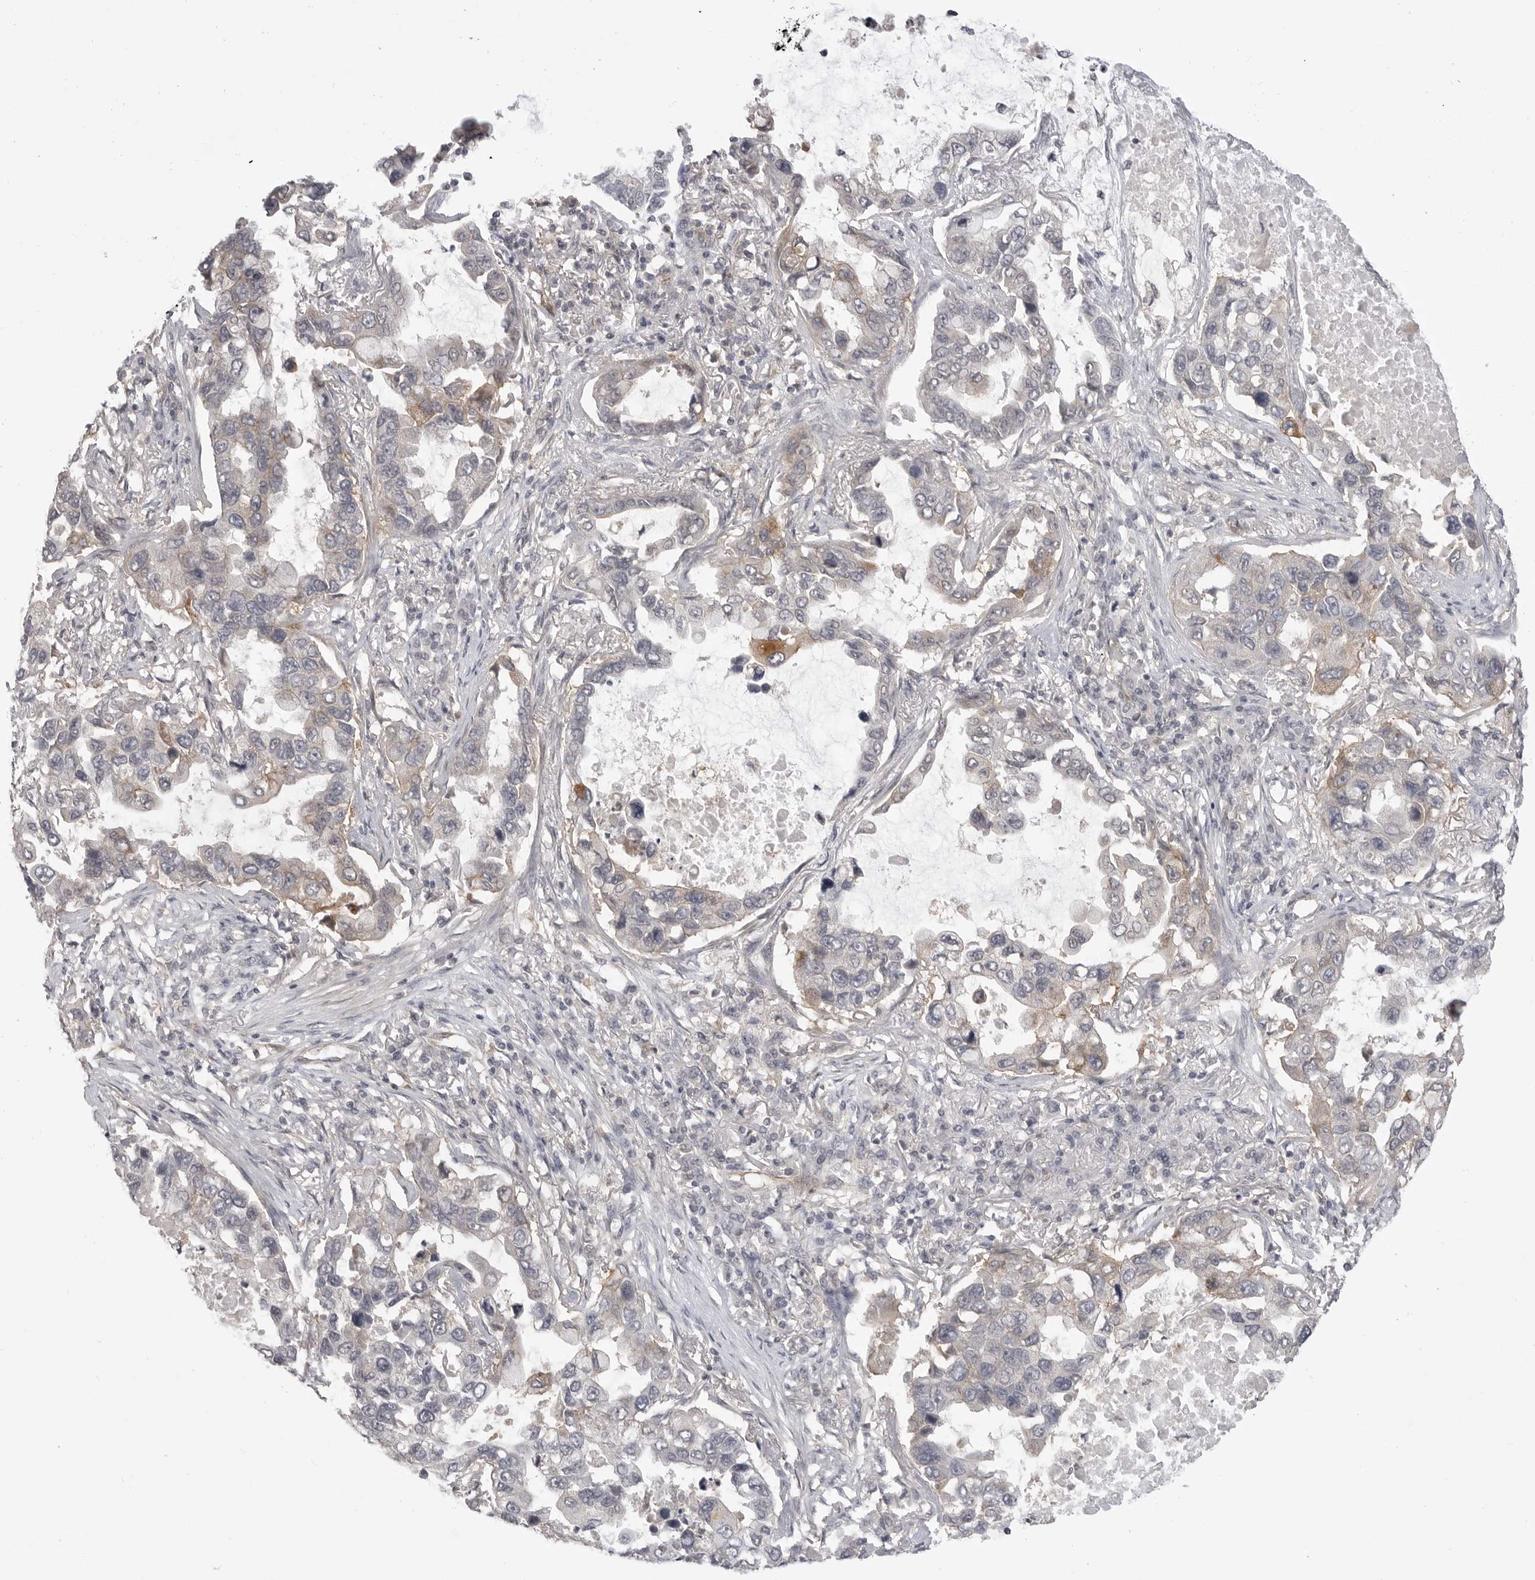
{"staining": {"intensity": "weak", "quantity": "<25%", "location": "cytoplasmic/membranous"}, "tissue": "lung cancer", "cell_type": "Tumor cells", "image_type": "cancer", "snomed": [{"axis": "morphology", "description": "Adenocarcinoma, NOS"}, {"axis": "topography", "description": "Lung"}], "caption": "Immunohistochemical staining of lung cancer (adenocarcinoma) reveals no significant expression in tumor cells.", "gene": "IFNGR1", "patient": {"sex": "male", "age": 64}}